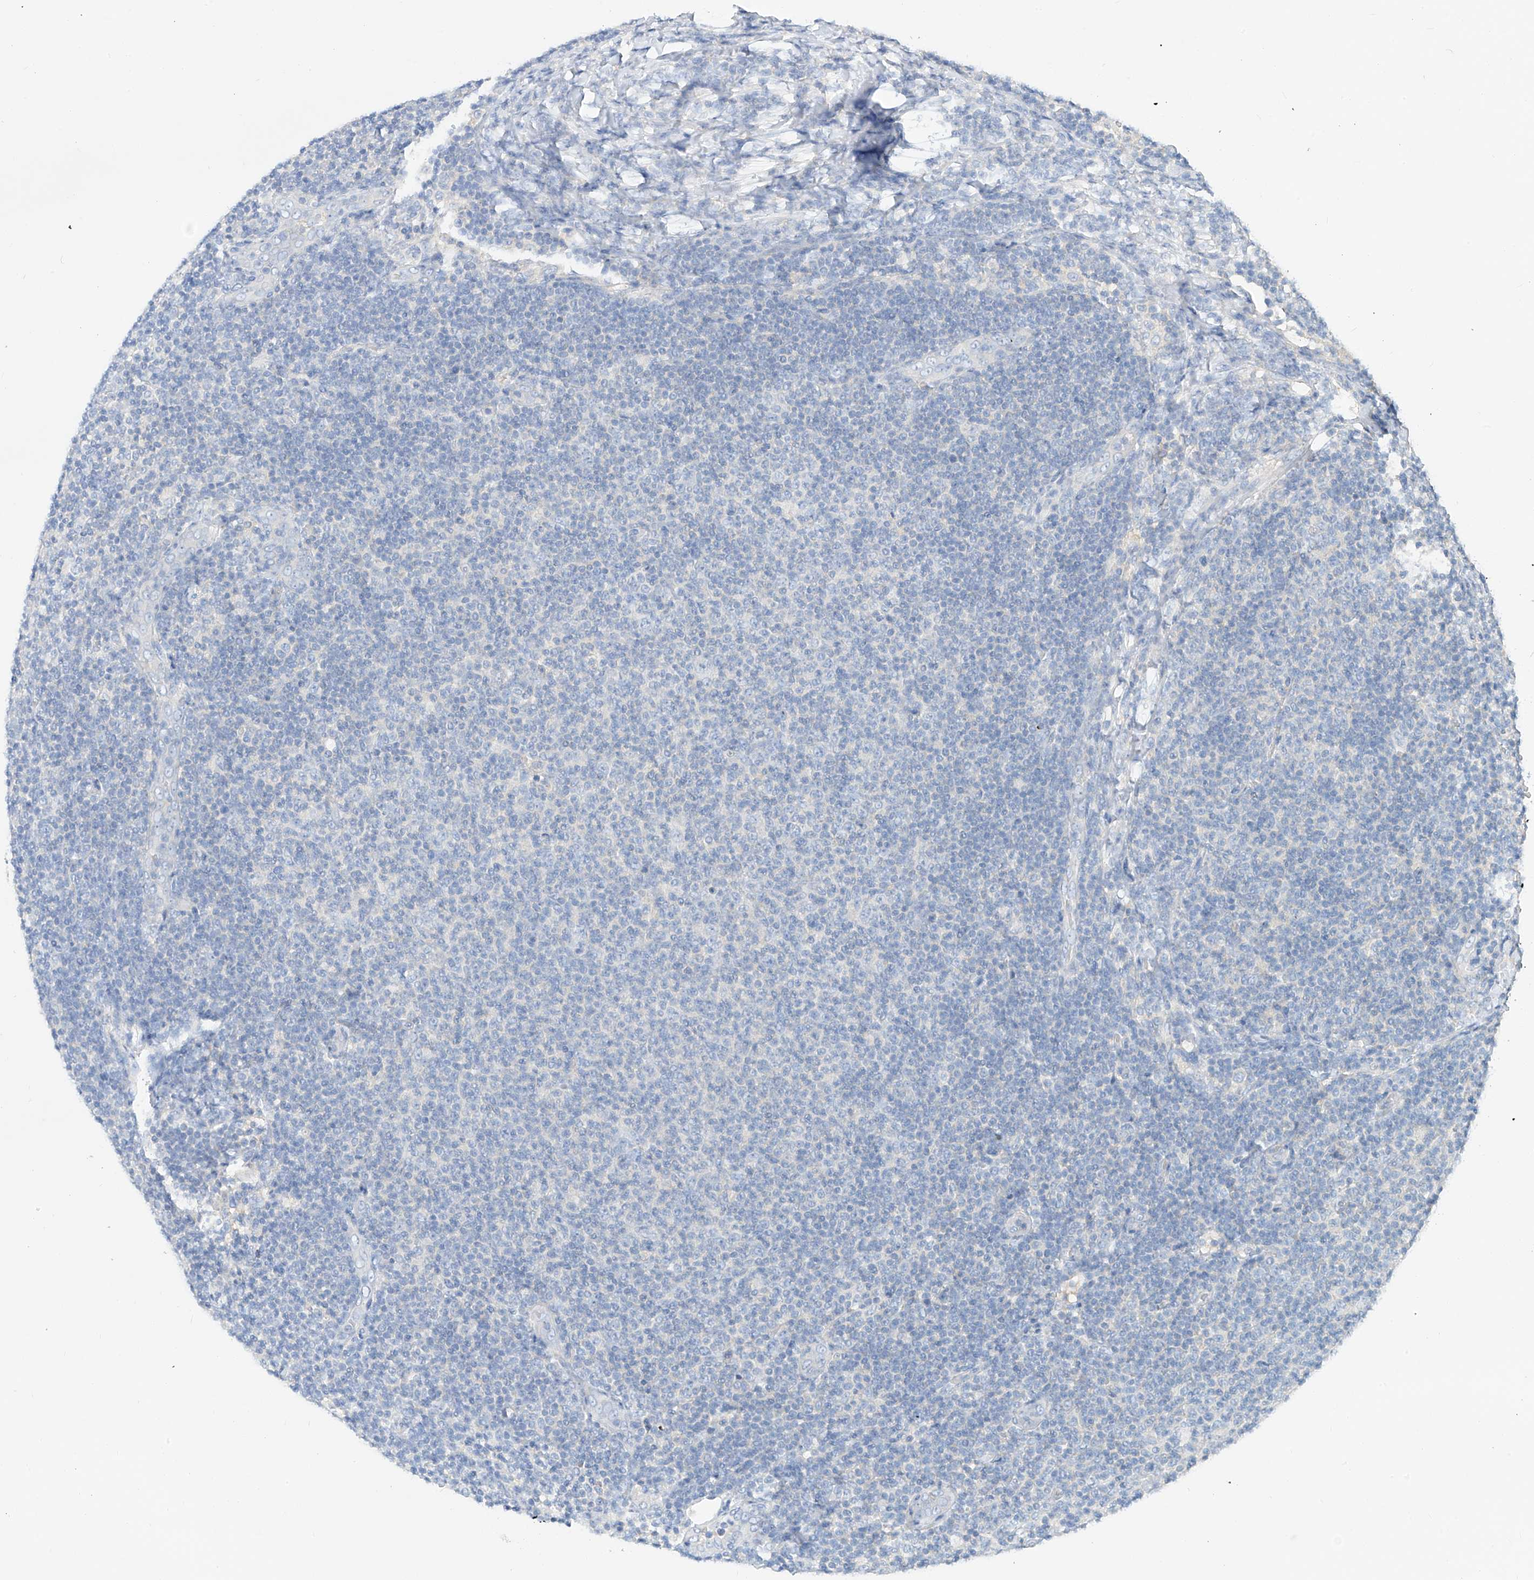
{"staining": {"intensity": "negative", "quantity": "none", "location": "none"}, "tissue": "lymphoma", "cell_type": "Tumor cells", "image_type": "cancer", "snomed": [{"axis": "morphology", "description": "Malignant lymphoma, non-Hodgkin's type, Low grade"}, {"axis": "topography", "description": "Lymph node"}], "caption": "A high-resolution image shows immunohistochemistry (IHC) staining of malignant lymphoma, non-Hodgkin's type (low-grade), which exhibits no significant expression in tumor cells.", "gene": "ZZEF1", "patient": {"sex": "male", "age": 66}}